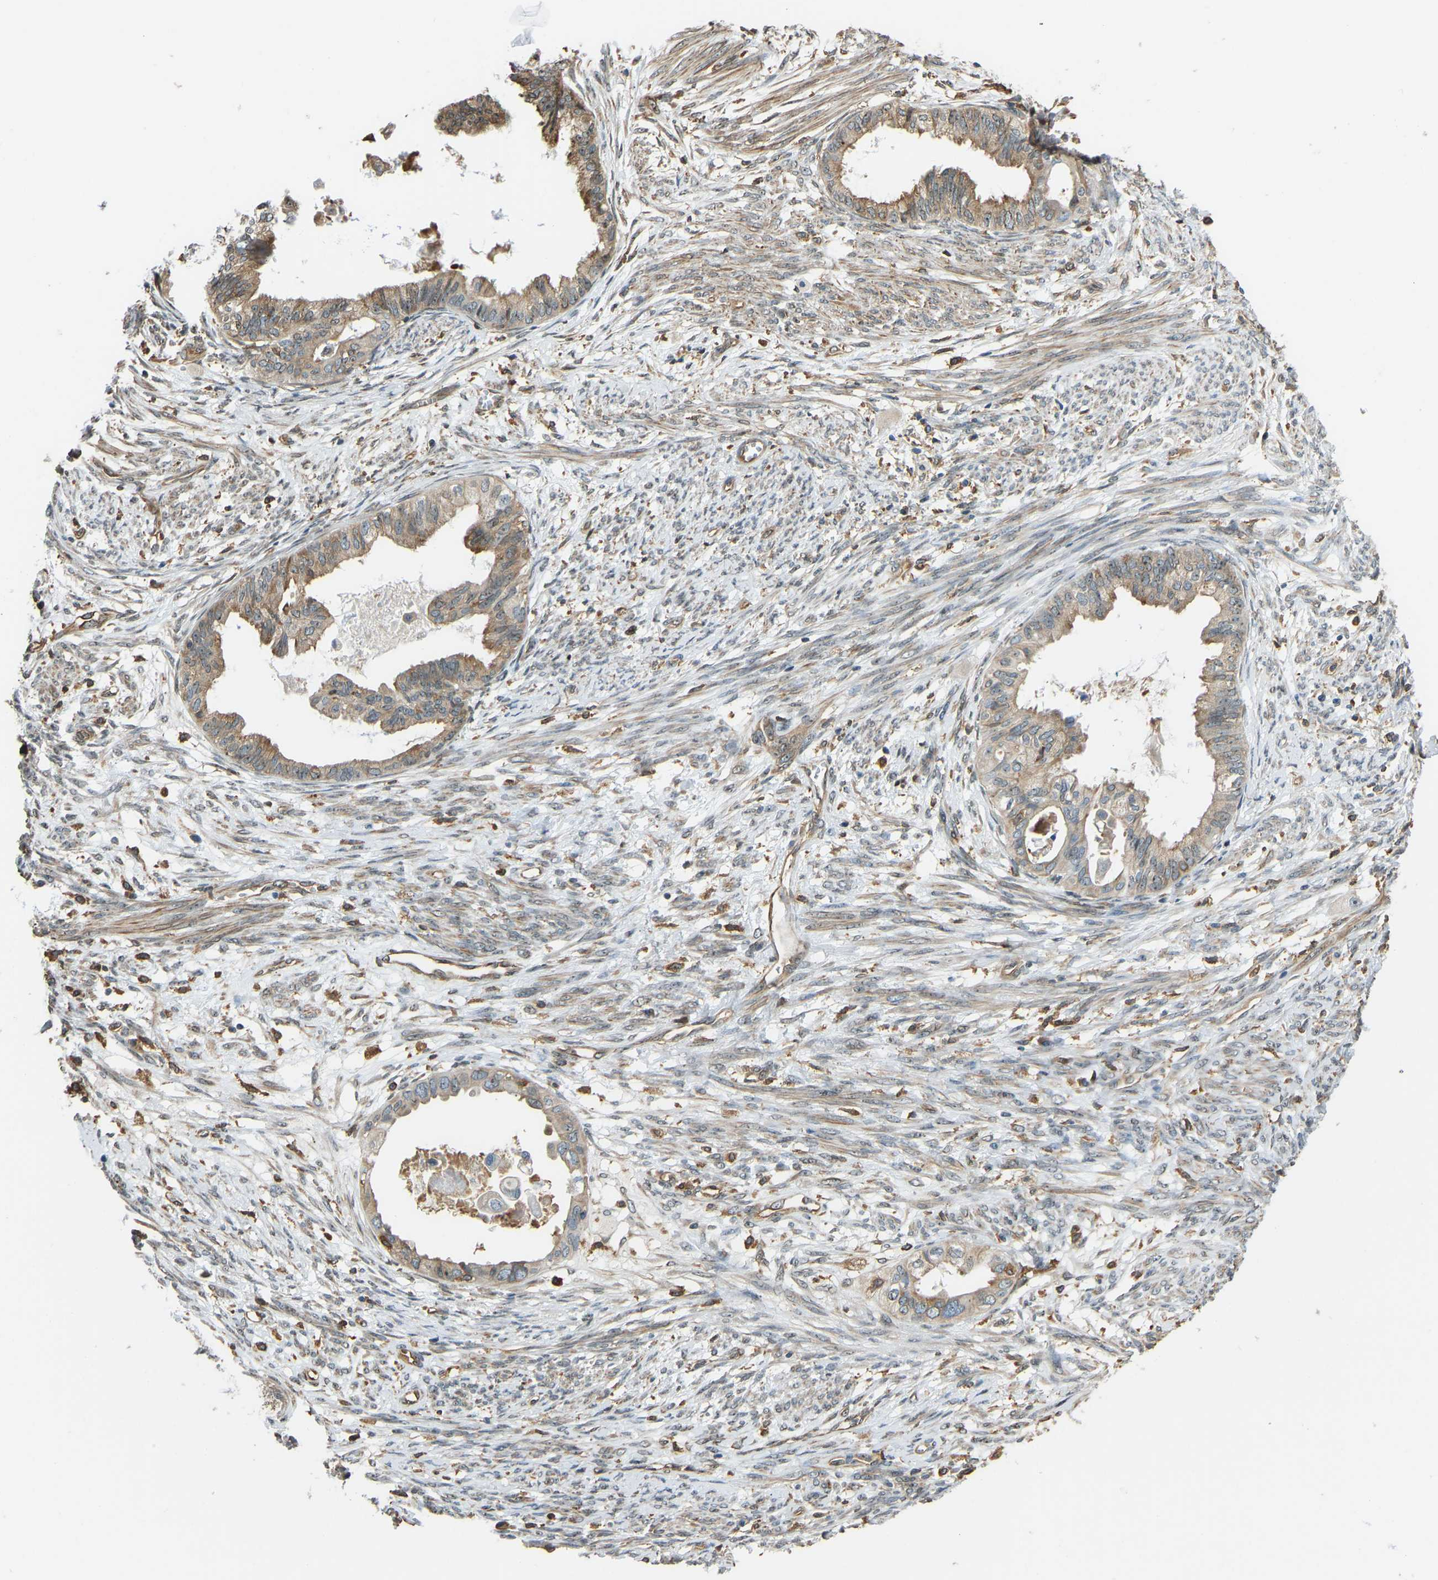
{"staining": {"intensity": "moderate", "quantity": ">75%", "location": "cytoplasmic/membranous"}, "tissue": "cervical cancer", "cell_type": "Tumor cells", "image_type": "cancer", "snomed": [{"axis": "morphology", "description": "Normal tissue, NOS"}, {"axis": "morphology", "description": "Adenocarcinoma, NOS"}, {"axis": "topography", "description": "Cervix"}, {"axis": "topography", "description": "Endometrium"}], "caption": "Human cervical cancer (adenocarcinoma) stained with a brown dye shows moderate cytoplasmic/membranous positive staining in approximately >75% of tumor cells.", "gene": "OS9", "patient": {"sex": "female", "age": 86}}